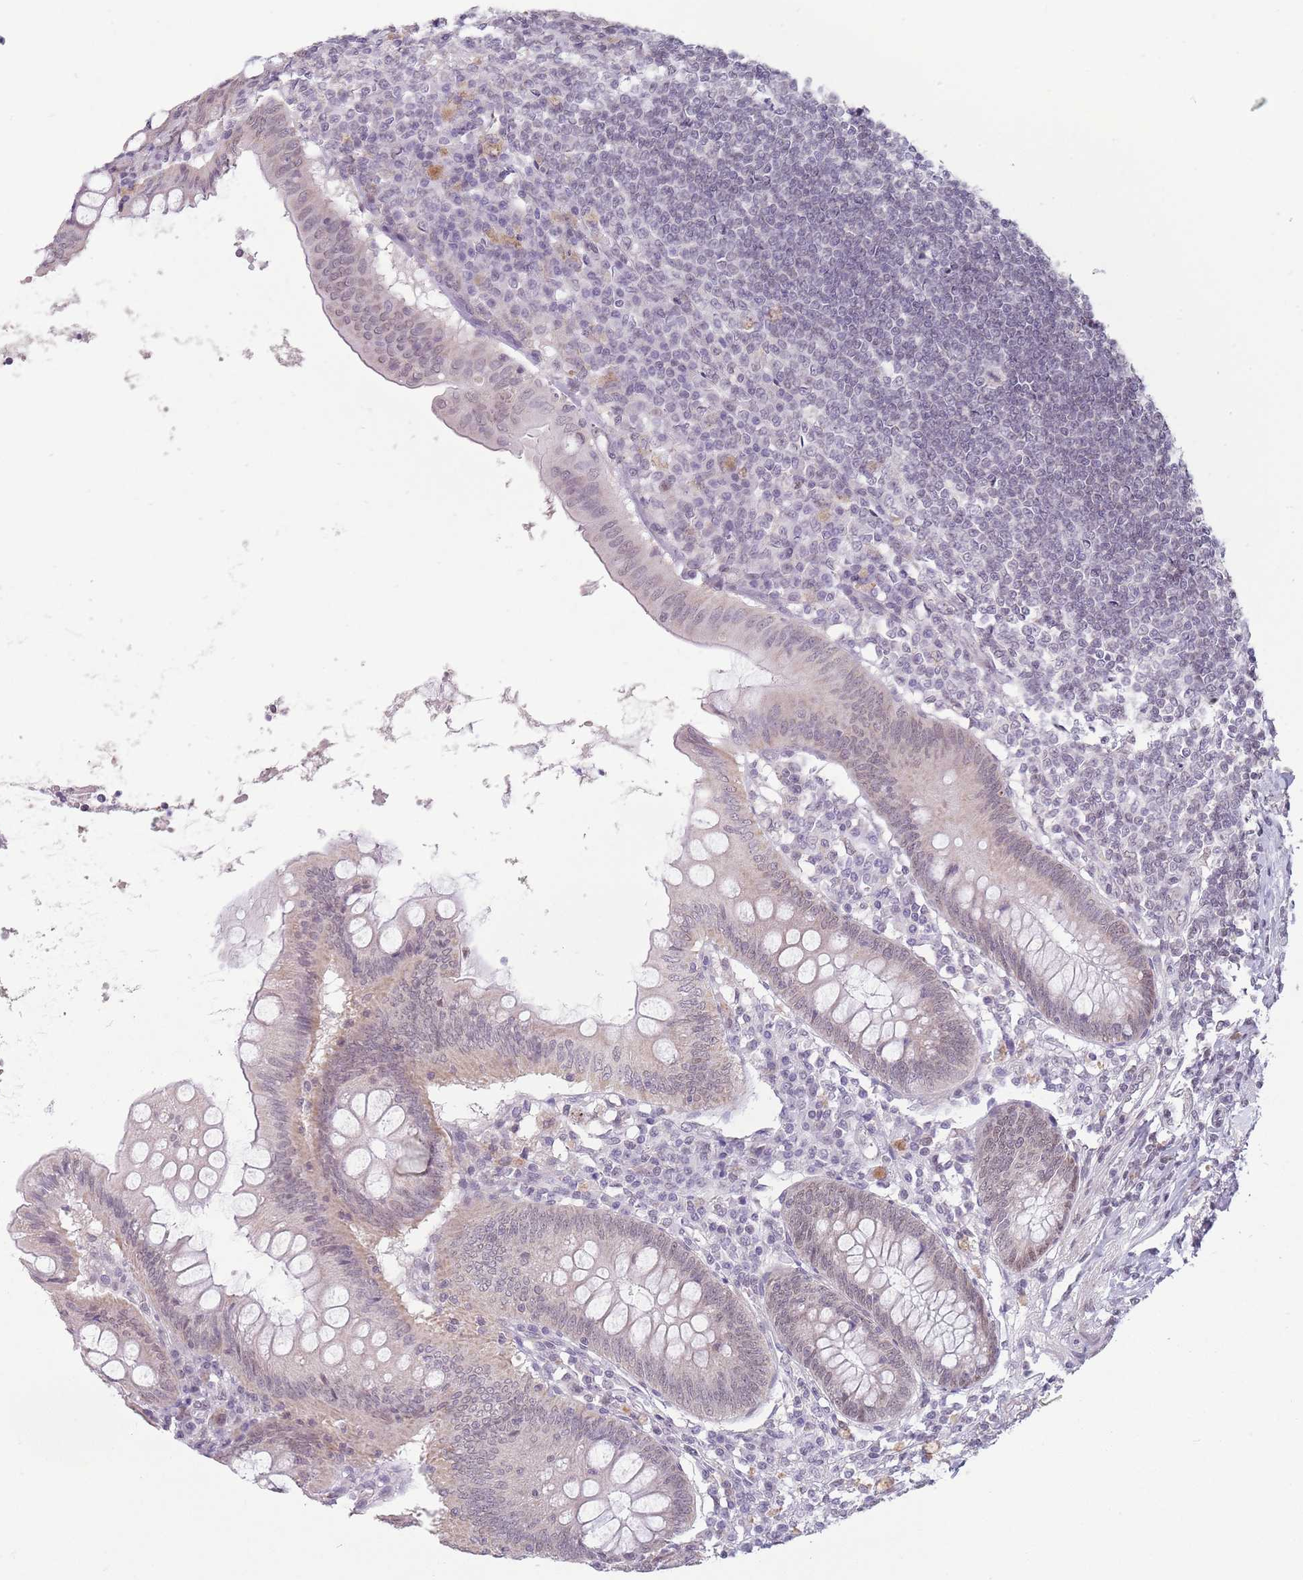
{"staining": {"intensity": "weak", "quantity": "25%-75%", "location": "cytoplasmic/membranous"}, "tissue": "appendix", "cell_type": "Glandular cells", "image_type": "normal", "snomed": [{"axis": "morphology", "description": "Normal tissue, NOS"}, {"axis": "topography", "description": "Appendix"}], "caption": "Protein staining of normal appendix exhibits weak cytoplasmic/membranous staining in about 25%-75% of glandular cells. The protein is shown in brown color, while the nuclei are stained blue.", "gene": "ZNF574", "patient": {"sex": "female", "age": 54}}